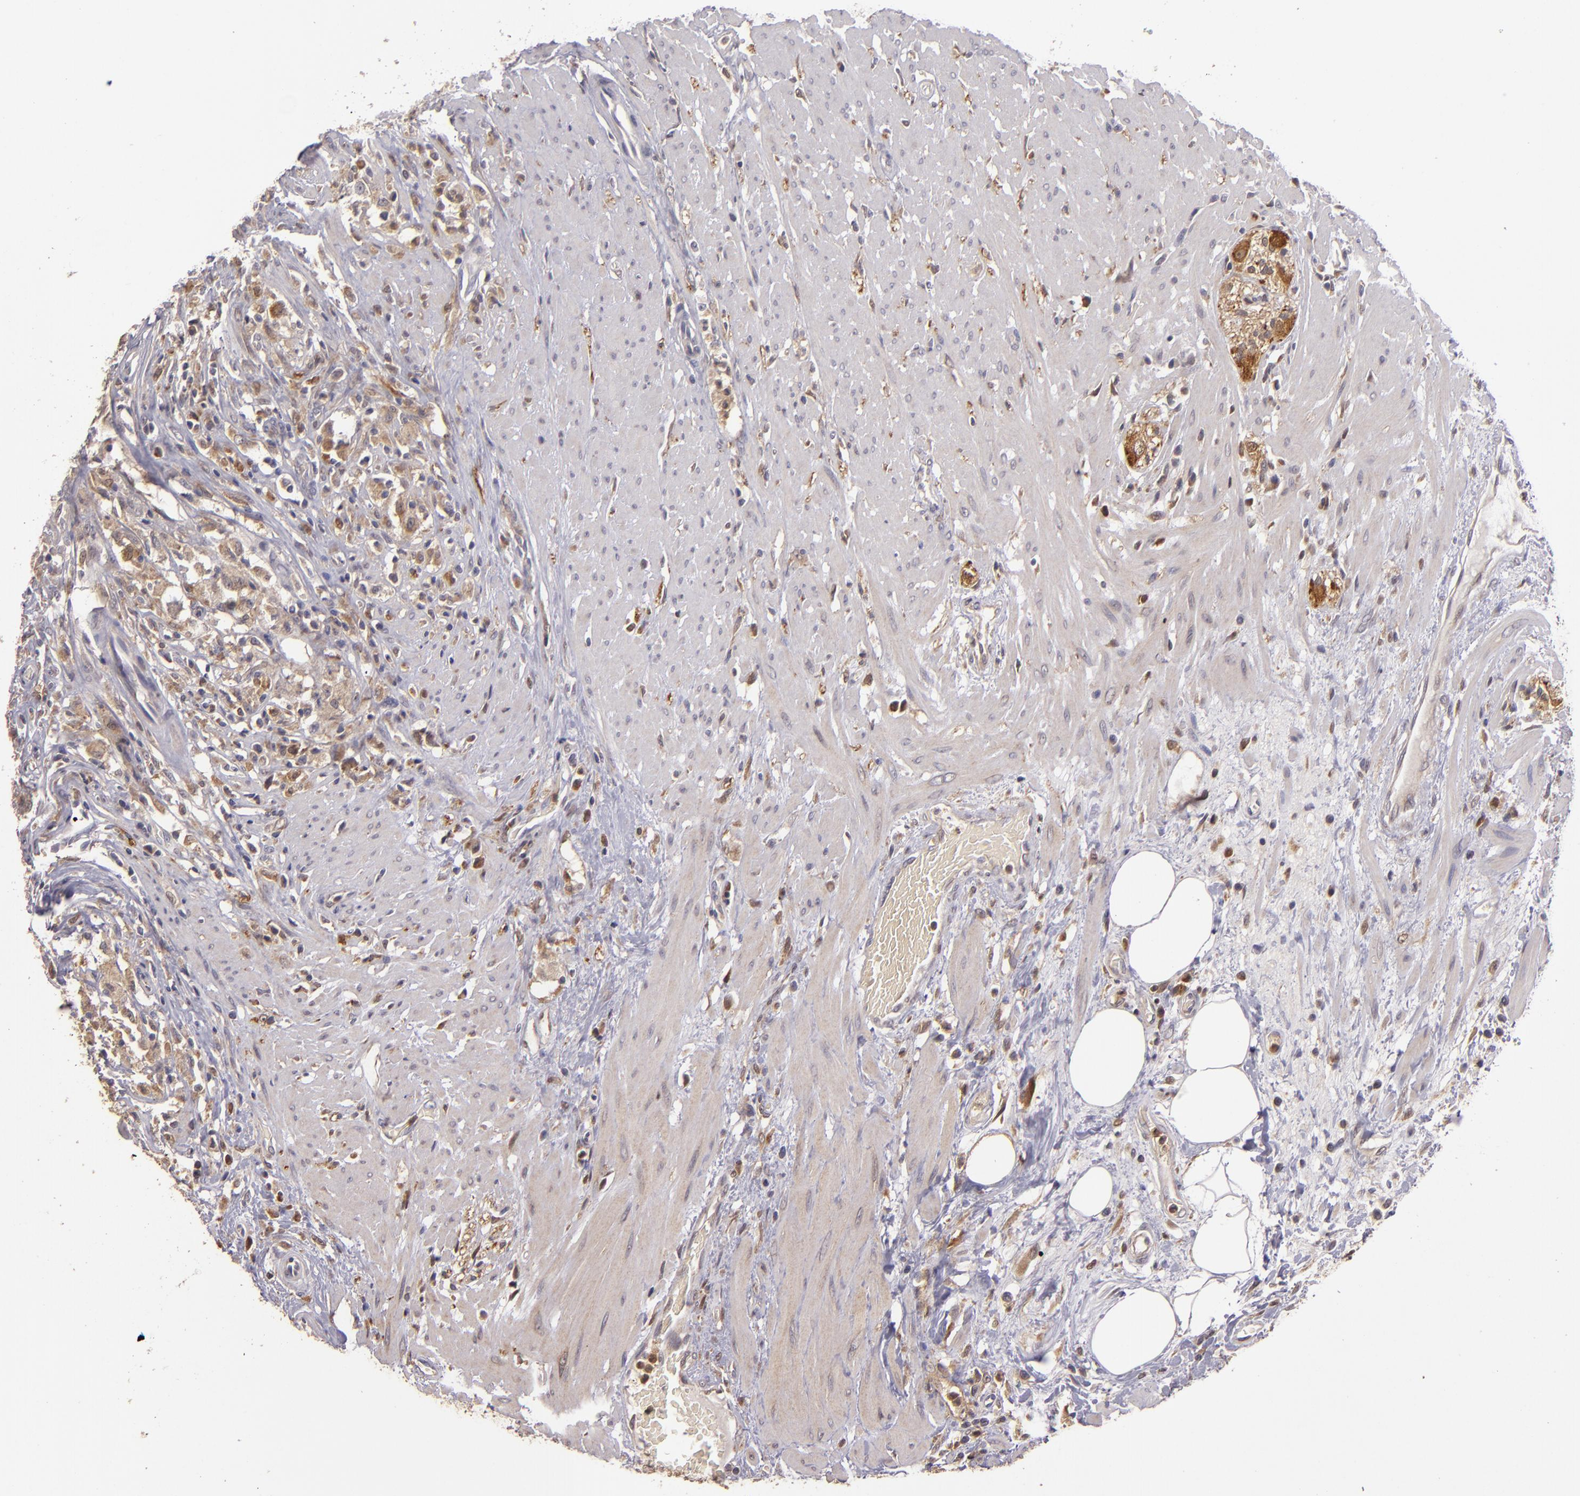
{"staining": {"intensity": "weak", "quantity": ">75%", "location": "cytoplasmic/membranous"}, "tissue": "colorectal cancer", "cell_type": "Tumor cells", "image_type": "cancer", "snomed": [{"axis": "morphology", "description": "Adenocarcinoma, NOS"}, {"axis": "topography", "description": "Rectum"}], "caption": "Colorectal adenocarcinoma stained for a protein (brown) shows weak cytoplasmic/membranous positive staining in approximately >75% of tumor cells.", "gene": "FHIT", "patient": {"sex": "male", "age": 53}}